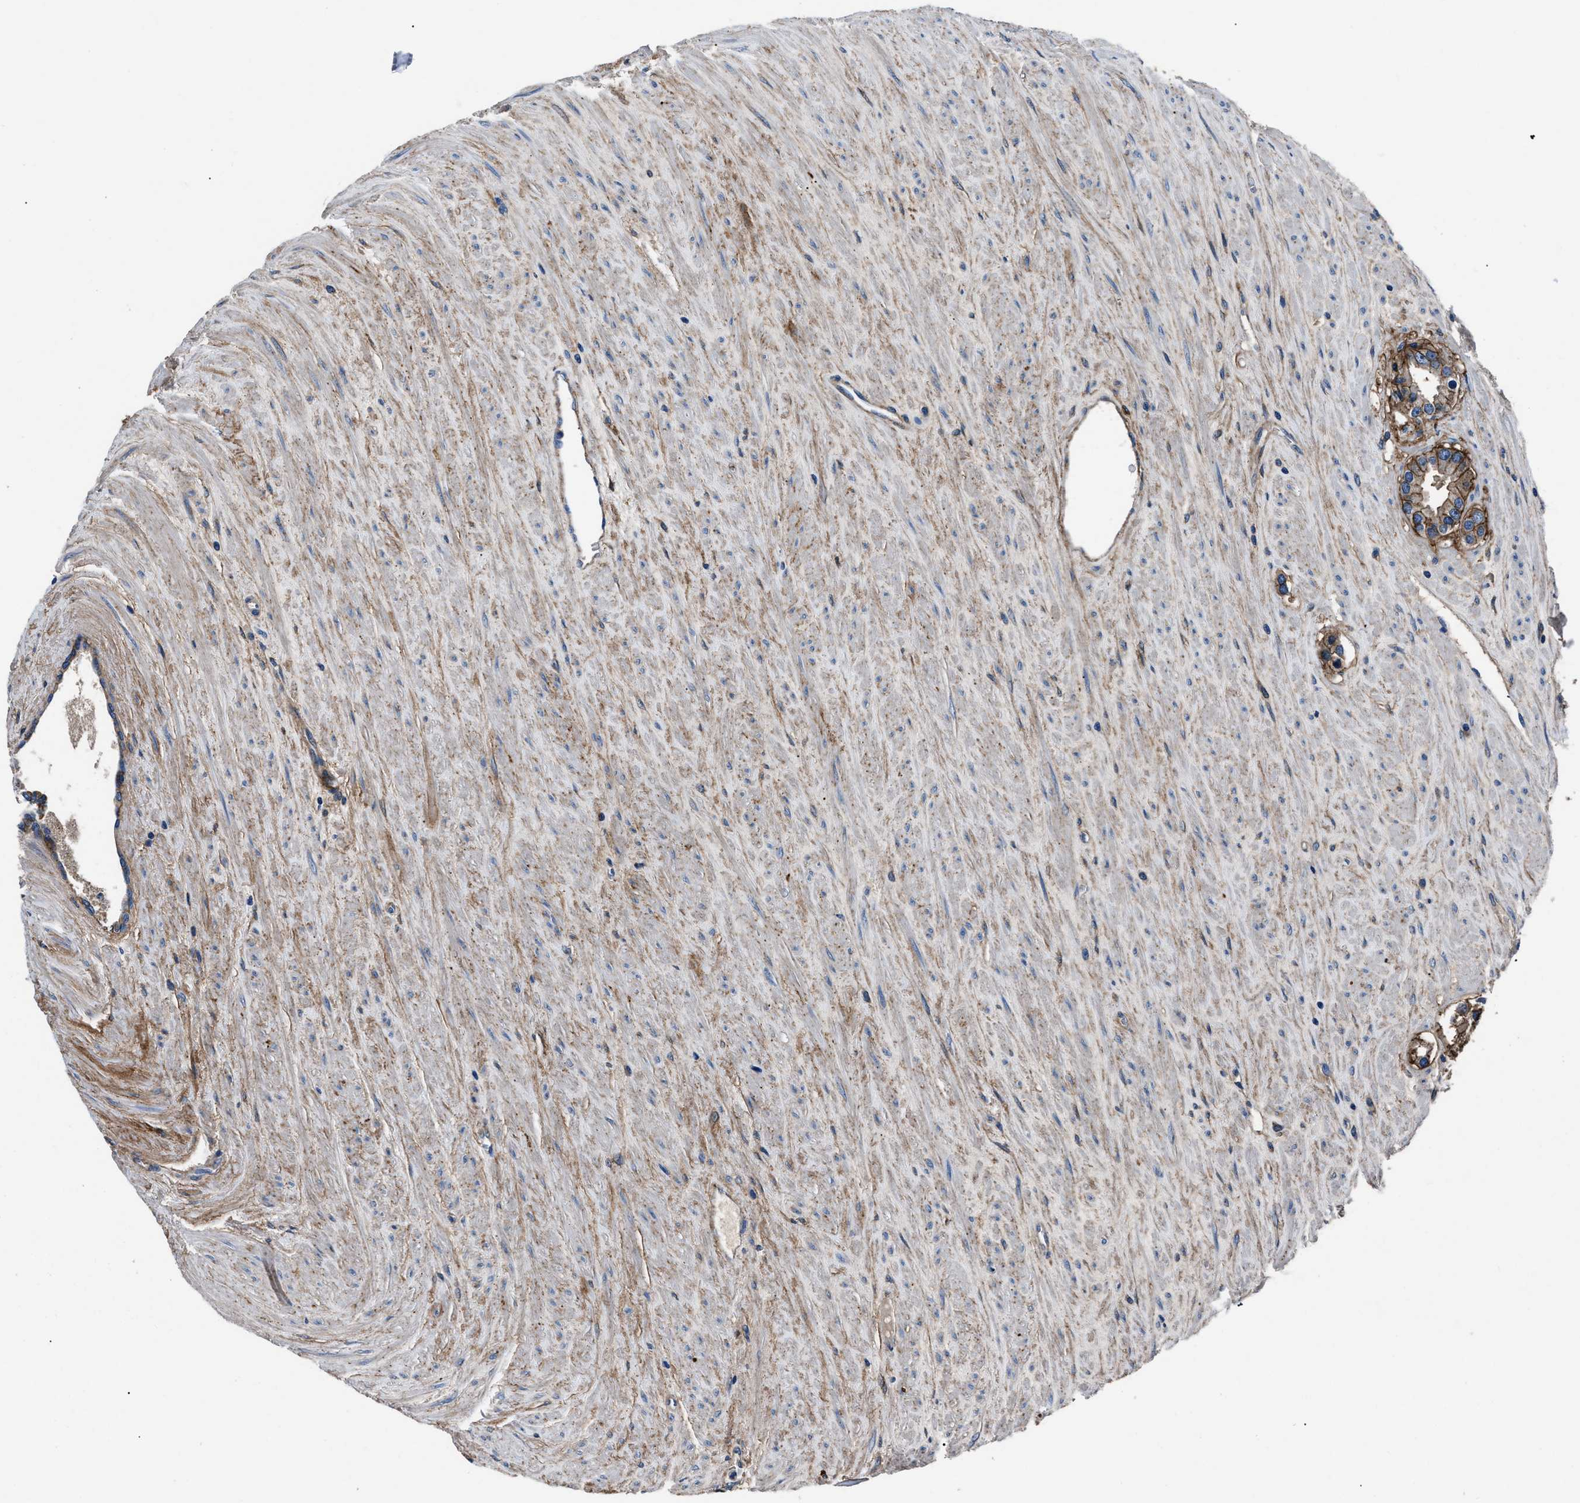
{"staining": {"intensity": "moderate", "quantity": ">75%", "location": "cytoplasmic/membranous"}, "tissue": "prostate cancer", "cell_type": "Tumor cells", "image_type": "cancer", "snomed": [{"axis": "morphology", "description": "Adenocarcinoma, High grade"}, {"axis": "topography", "description": "Prostate"}], "caption": "Immunohistochemical staining of human prostate adenocarcinoma (high-grade) exhibits moderate cytoplasmic/membranous protein positivity in about >75% of tumor cells.", "gene": "CD276", "patient": {"sex": "male", "age": 71}}